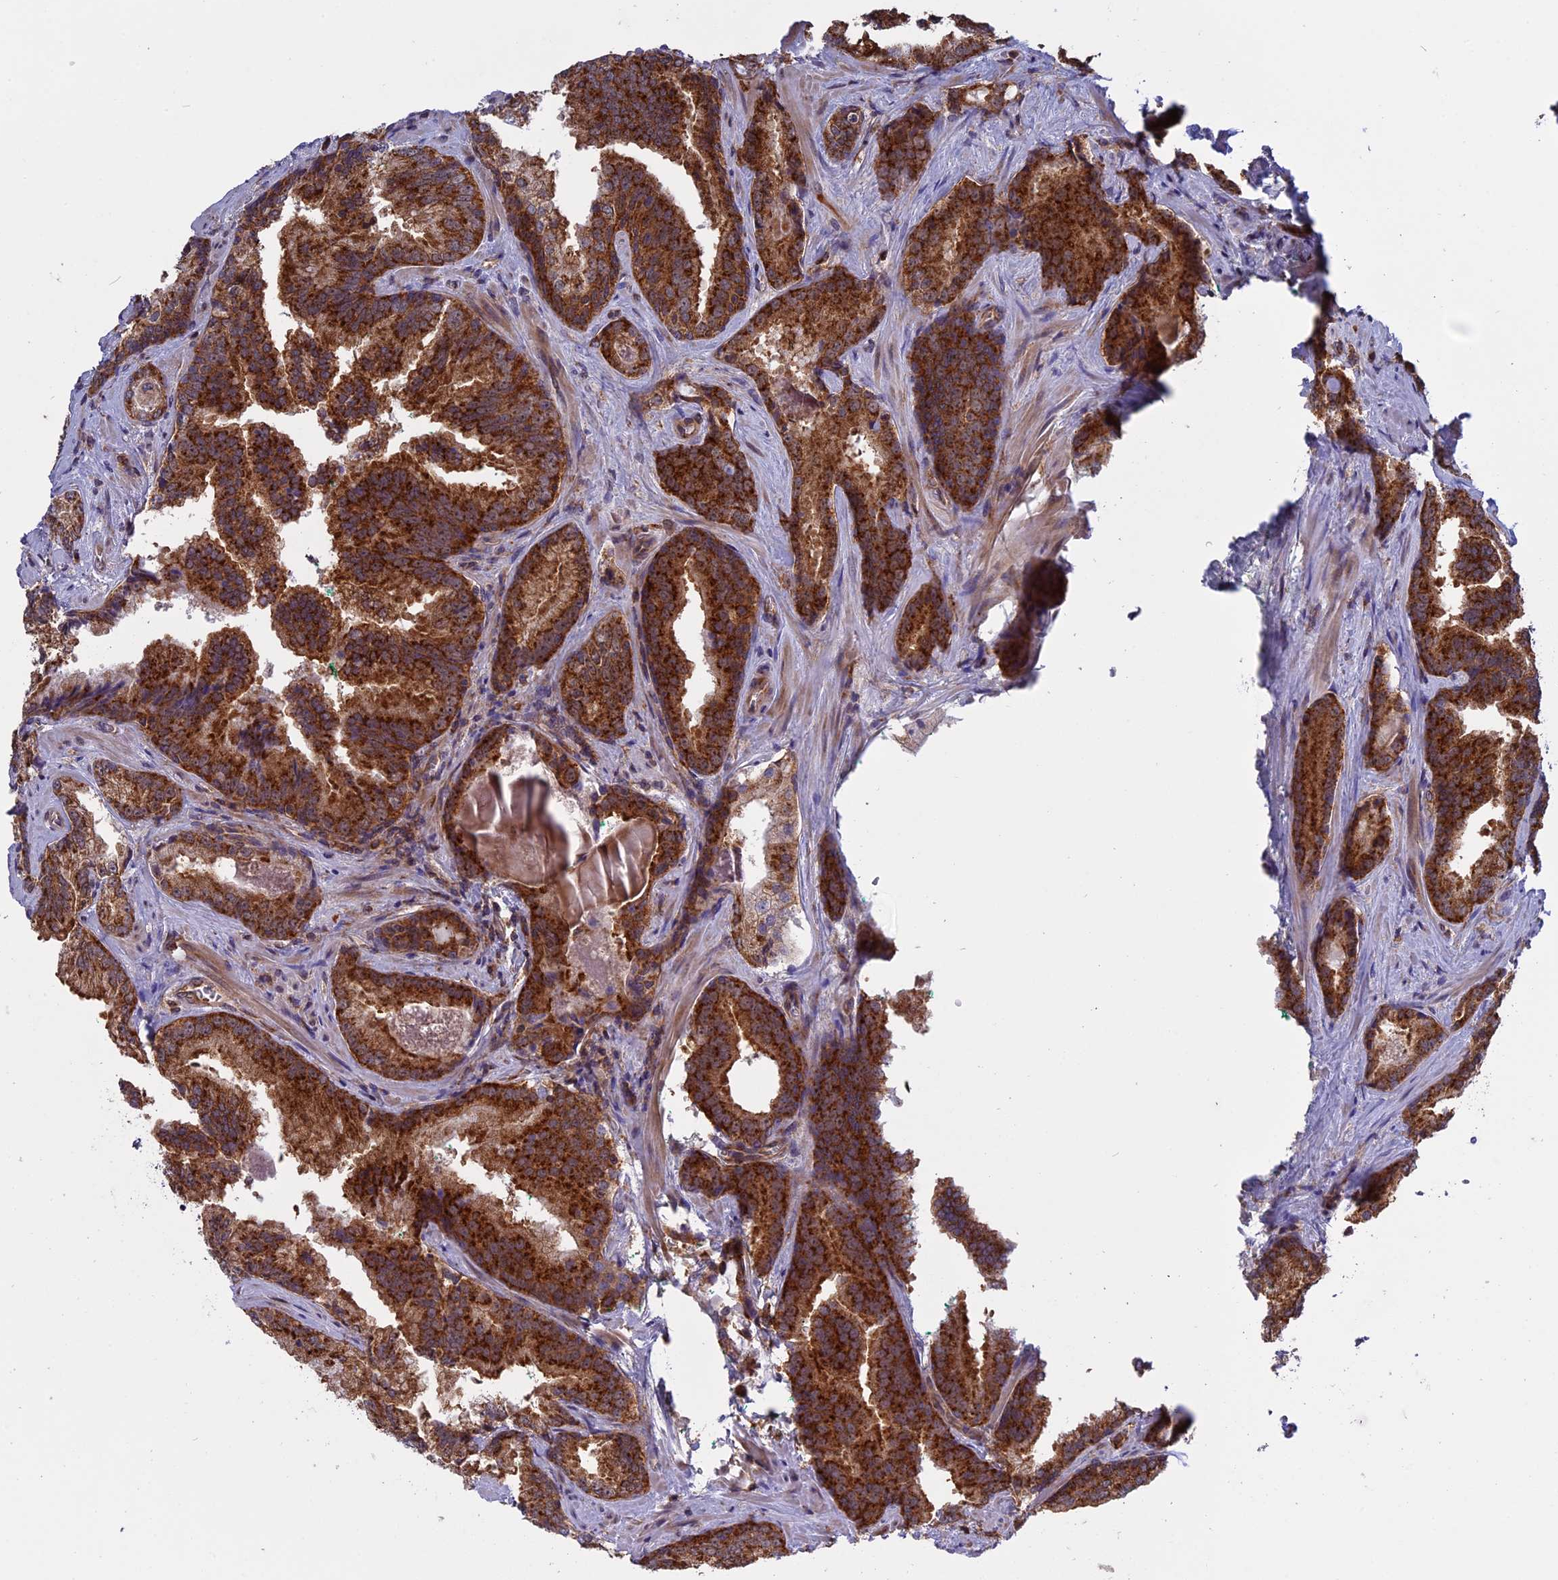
{"staining": {"intensity": "strong", "quantity": ">75%", "location": "cytoplasmic/membranous"}, "tissue": "prostate cancer", "cell_type": "Tumor cells", "image_type": "cancer", "snomed": [{"axis": "morphology", "description": "Adenocarcinoma, High grade"}, {"axis": "topography", "description": "Prostate"}], "caption": "Immunohistochemistry (IHC) staining of high-grade adenocarcinoma (prostate), which shows high levels of strong cytoplasmic/membranous positivity in approximately >75% of tumor cells indicating strong cytoplasmic/membranous protein positivity. The staining was performed using DAB (3,3'-diaminobenzidine) (brown) for protein detection and nuclei were counterstained in hematoxylin (blue).", "gene": "CLINT1", "patient": {"sex": "male", "age": 63}}